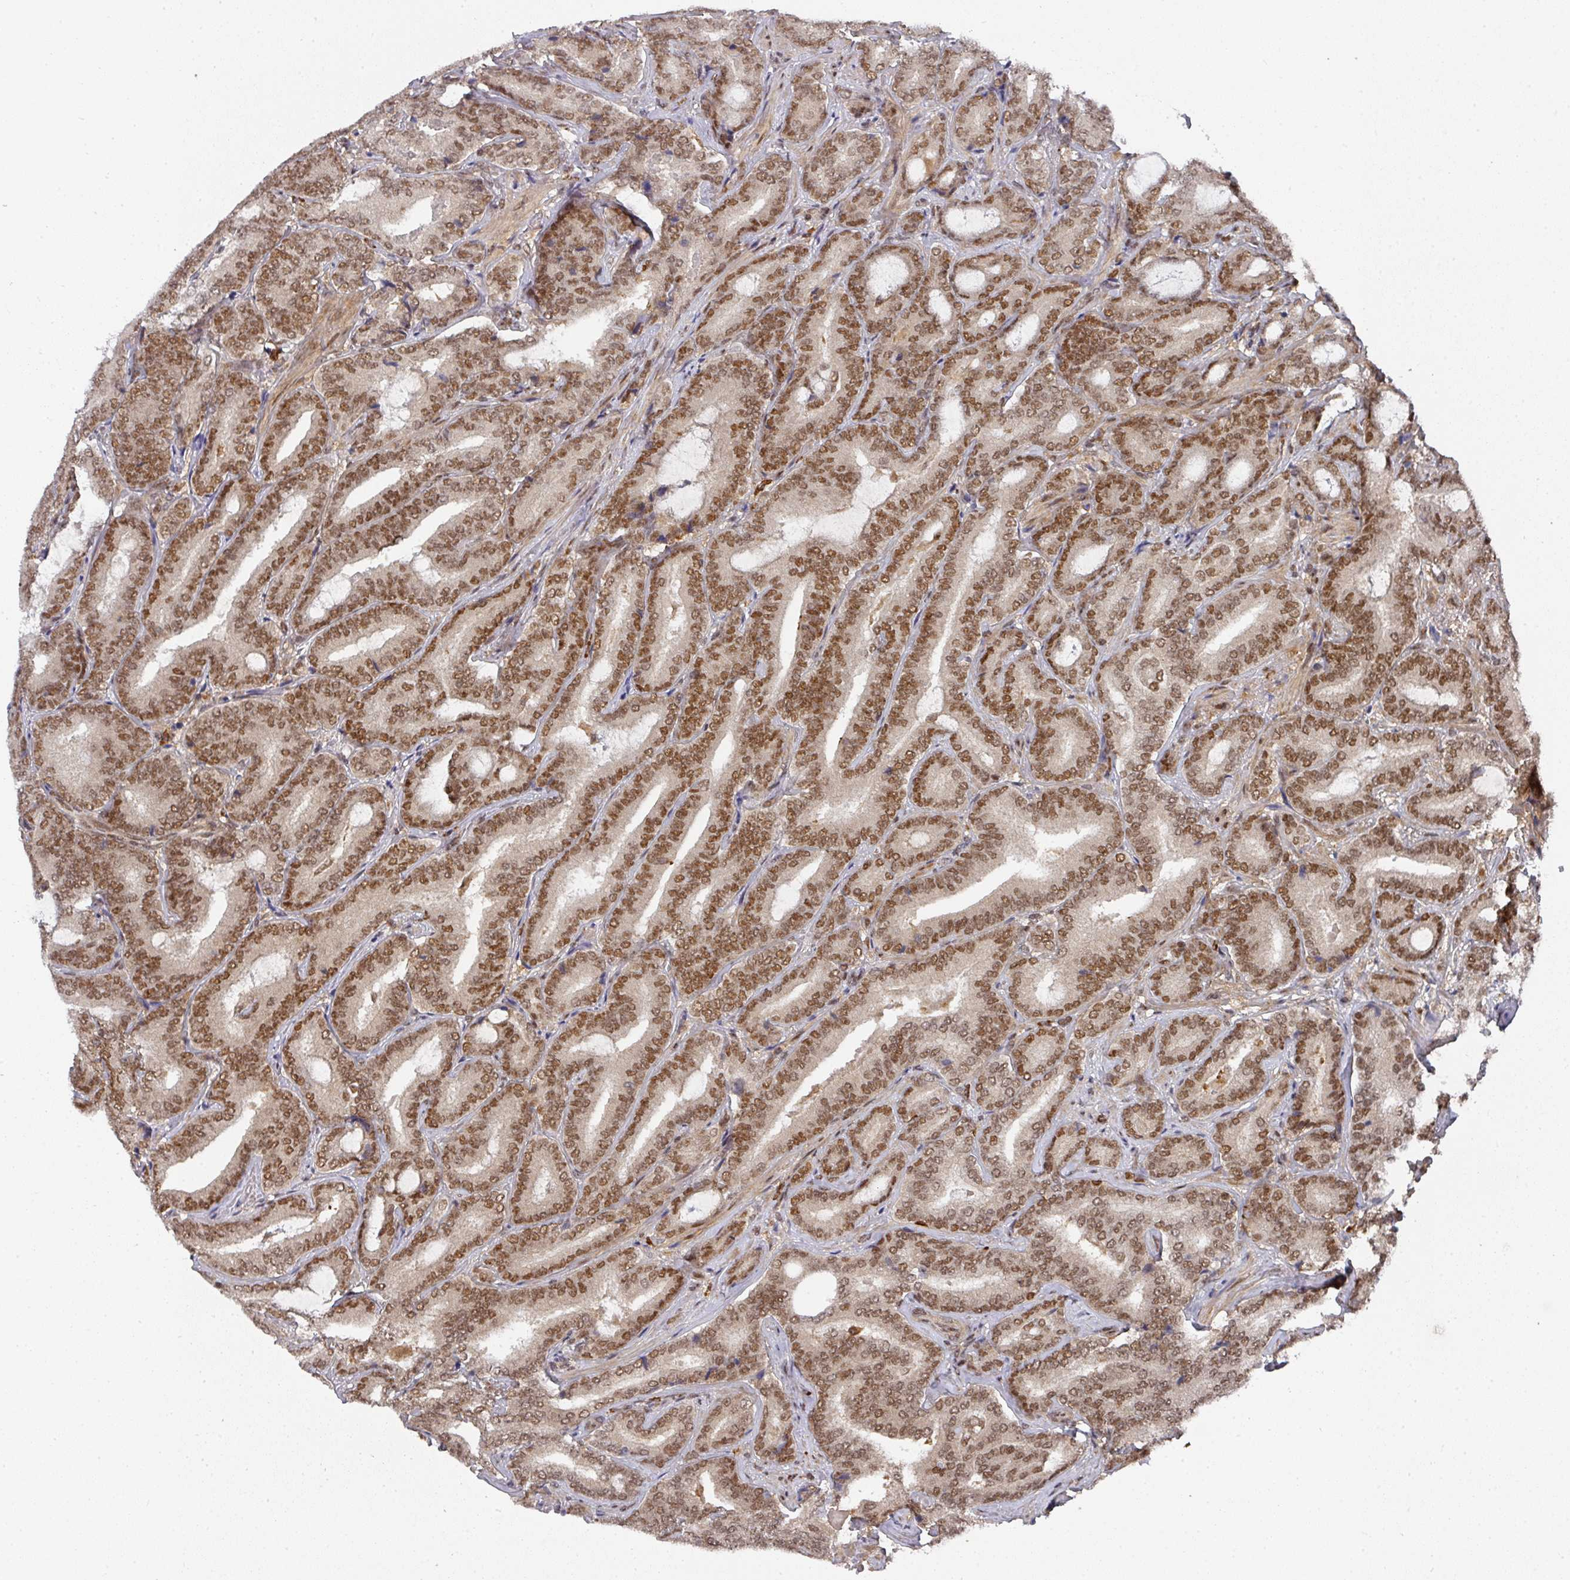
{"staining": {"intensity": "moderate", "quantity": ">75%", "location": "nuclear"}, "tissue": "prostate cancer", "cell_type": "Tumor cells", "image_type": "cancer", "snomed": [{"axis": "morphology", "description": "Adenocarcinoma, Low grade"}, {"axis": "topography", "description": "Prostate and seminal vesicle, NOS"}], "caption": "IHC of adenocarcinoma (low-grade) (prostate) displays medium levels of moderate nuclear positivity in approximately >75% of tumor cells. (Stains: DAB (3,3'-diaminobenzidine) in brown, nuclei in blue, Microscopy: brightfield microscopy at high magnification).", "gene": "DIDO1", "patient": {"sex": "male", "age": 61}}